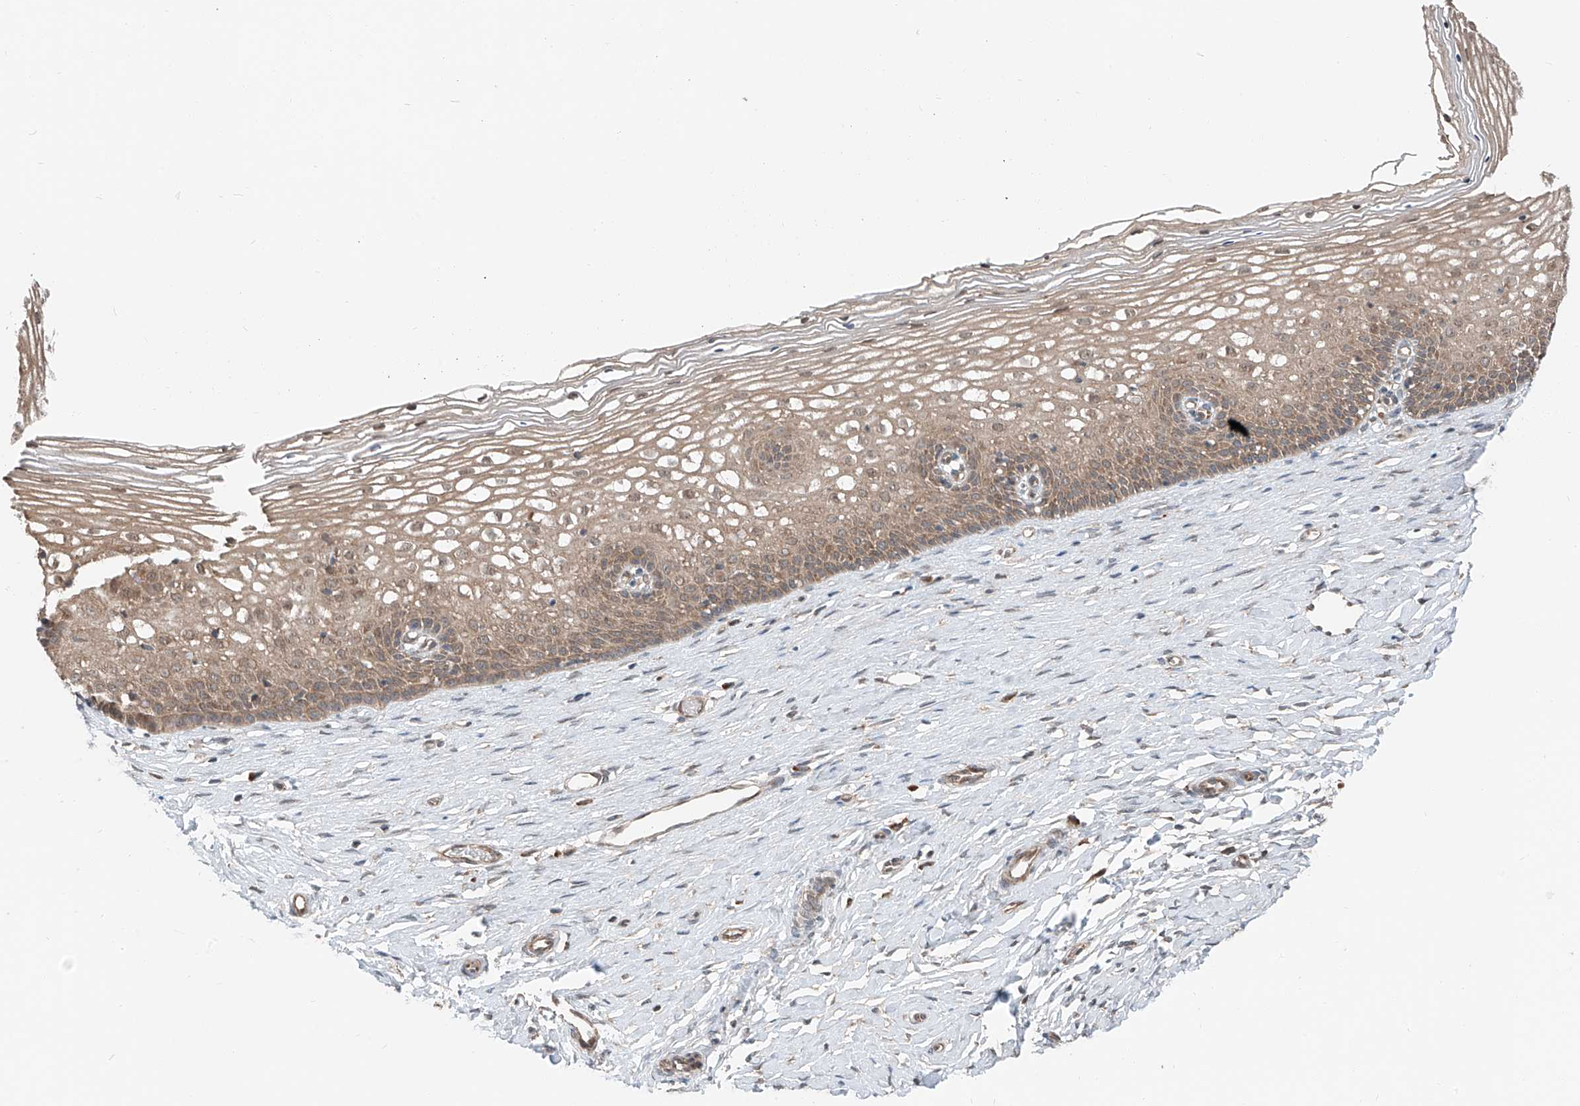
{"staining": {"intensity": "moderate", "quantity": ">75%", "location": "cytoplasmic/membranous"}, "tissue": "cervix", "cell_type": "Glandular cells", "image_type": "normal", "snomed": [{"axis": "morphology", "description": "Normal tissue, NOS"}, {"axis": "topography", "description": "Cervix"}], "caption": "Brown immunohistochemical staining in normal cervix exhibits moderate cytoplasmic/membranous expression in approximately >75% of glandular cells. (Brightfield microscopy of DAB IHC at high magnification).", "gene": "CEP162", "patient": {"sex": "female", "age": 33}}